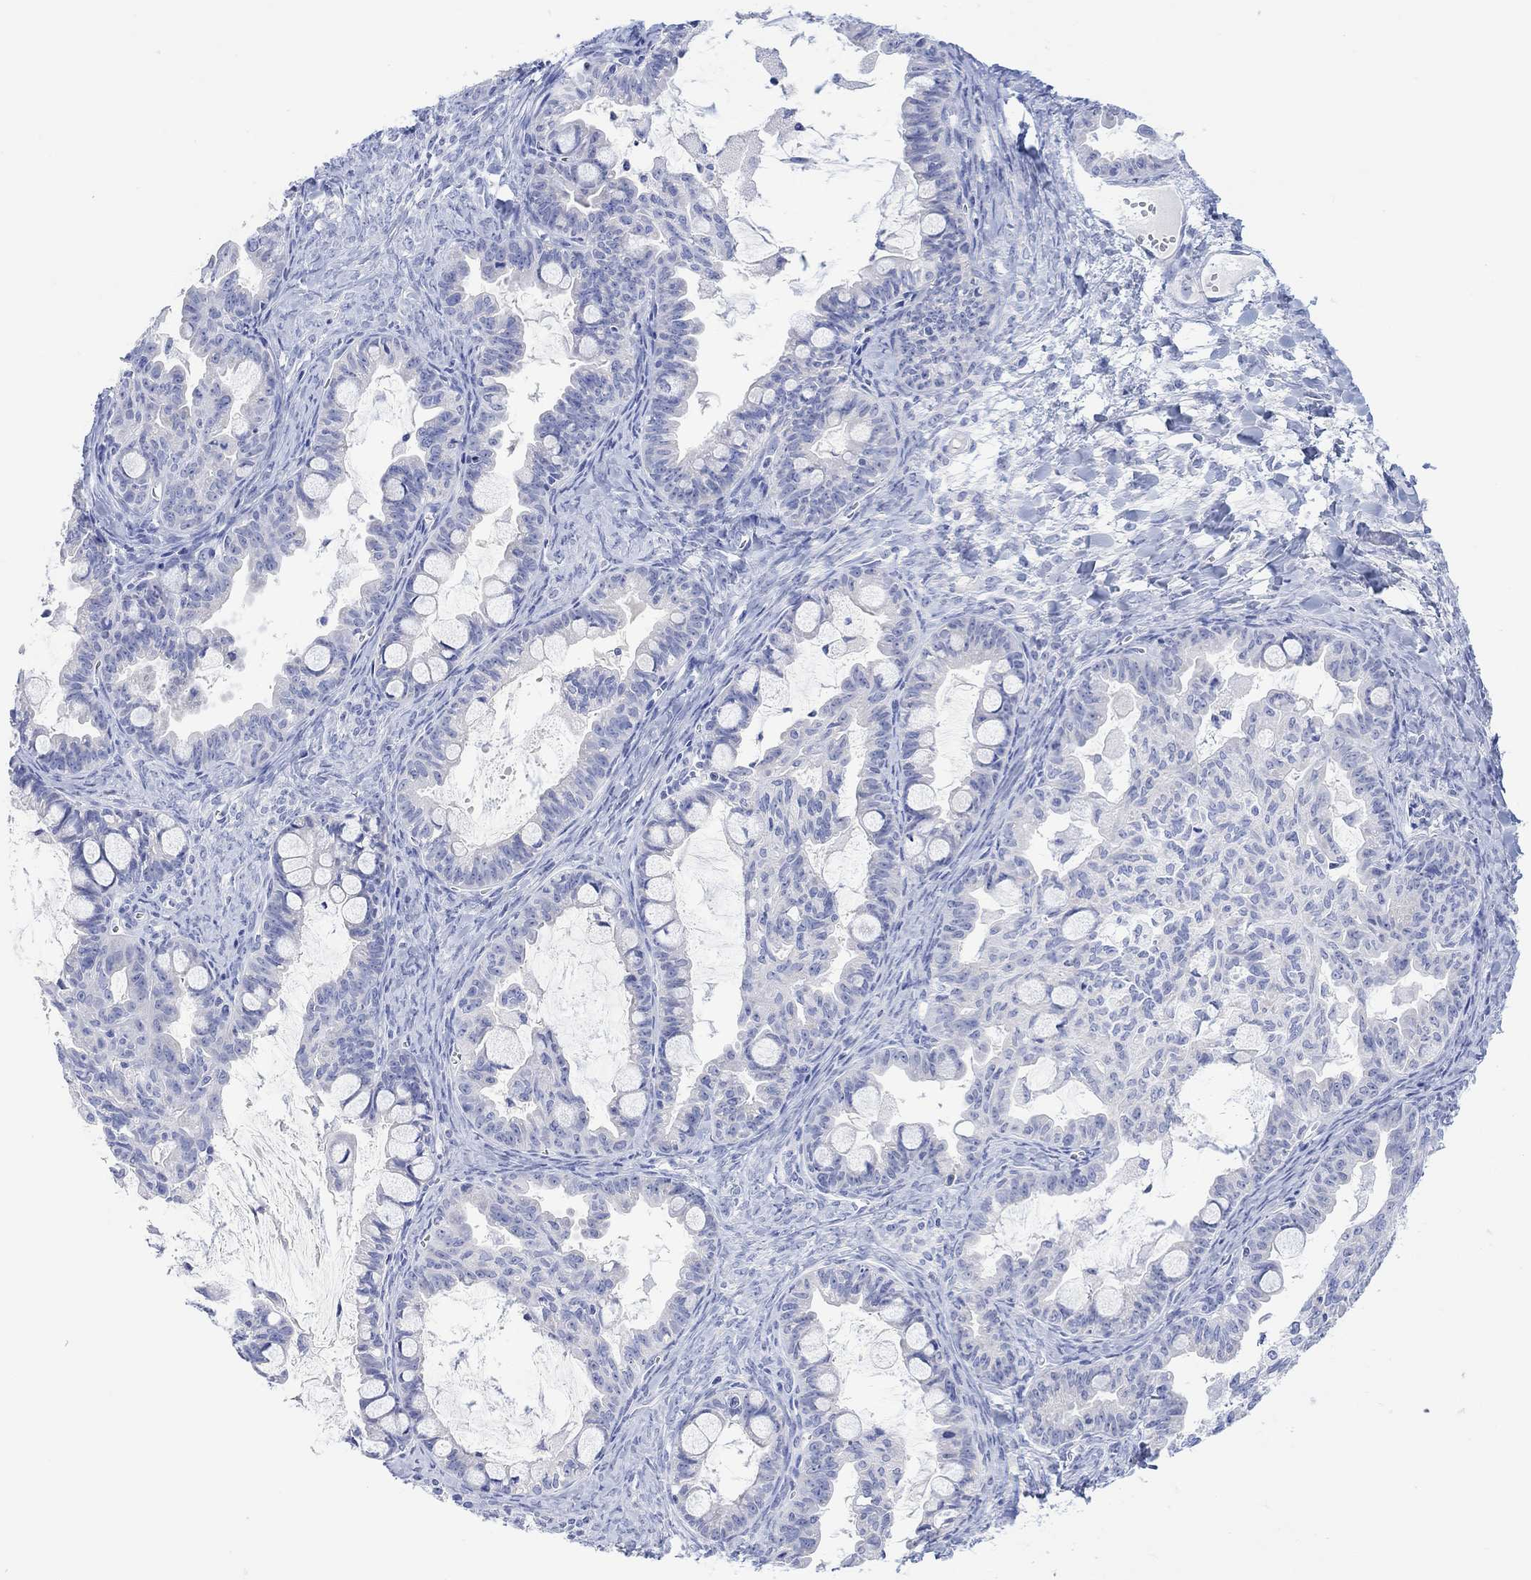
{"staining": {"intensity": "negative", "quantity": "none", "location": "none"}, "tissue": "ovarian cancer", "cell_type": "Tumor cells", "image_type": "cancer", "snomed": [{"axis": "morphology", "description": "Cystadenocarcinoma, mucinous, NOS"}, {"axis": "topography", "description": "Ovary"}], "caption": "Micrograph shows no significant protein staining in tumor cells of ovarian mucinous cystadenocarcinoma. The staining was performed using DAB (3,3'-diaminobenzidine) to visualize the protein expression in brown, while the nuclei were stained in blue with hematoxylin (Magnification: 20x).", "gene": "CALCA", "patient": {"sex": "female", "age": 63}}